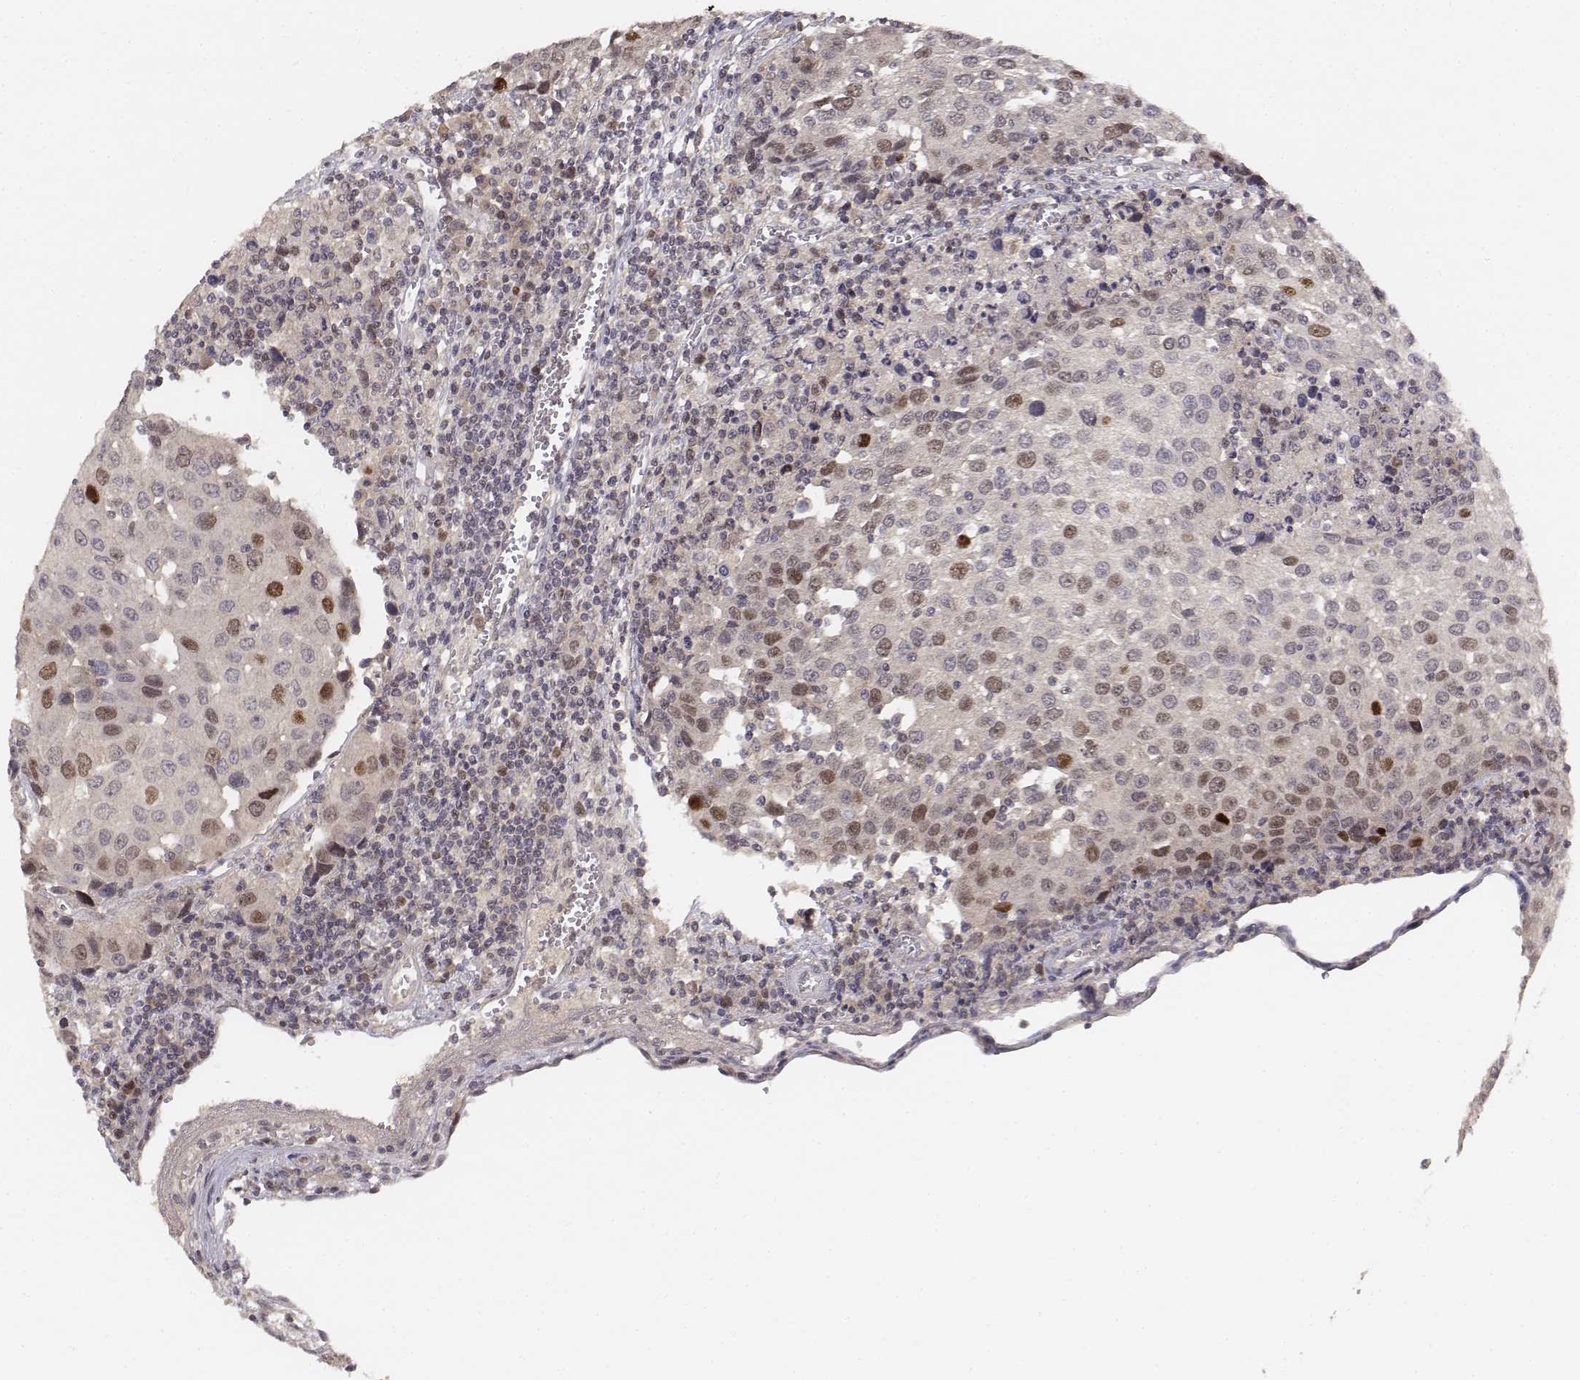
{"staining": {"intensity": "moderate", "quantity": "<25%", "location": "nuclear"}, "tissue": "urothelial cancer", "cell_type": "Tumor cells", "image_type": "cancer", "snomed": [{"axis": "morphology", "description": "Urothelial carcinoma, High grade"}, {"axis": "topography", "description": "Urinary bladder"}], "caption": "This micrograph reveals IHC staining of high-grade urothelial carcinoma, with low moderate nuclear positivity in approximately <25% of tumor cells.", "gene": "FANCD2", "patient": {"sex": "female", "age": 85}}